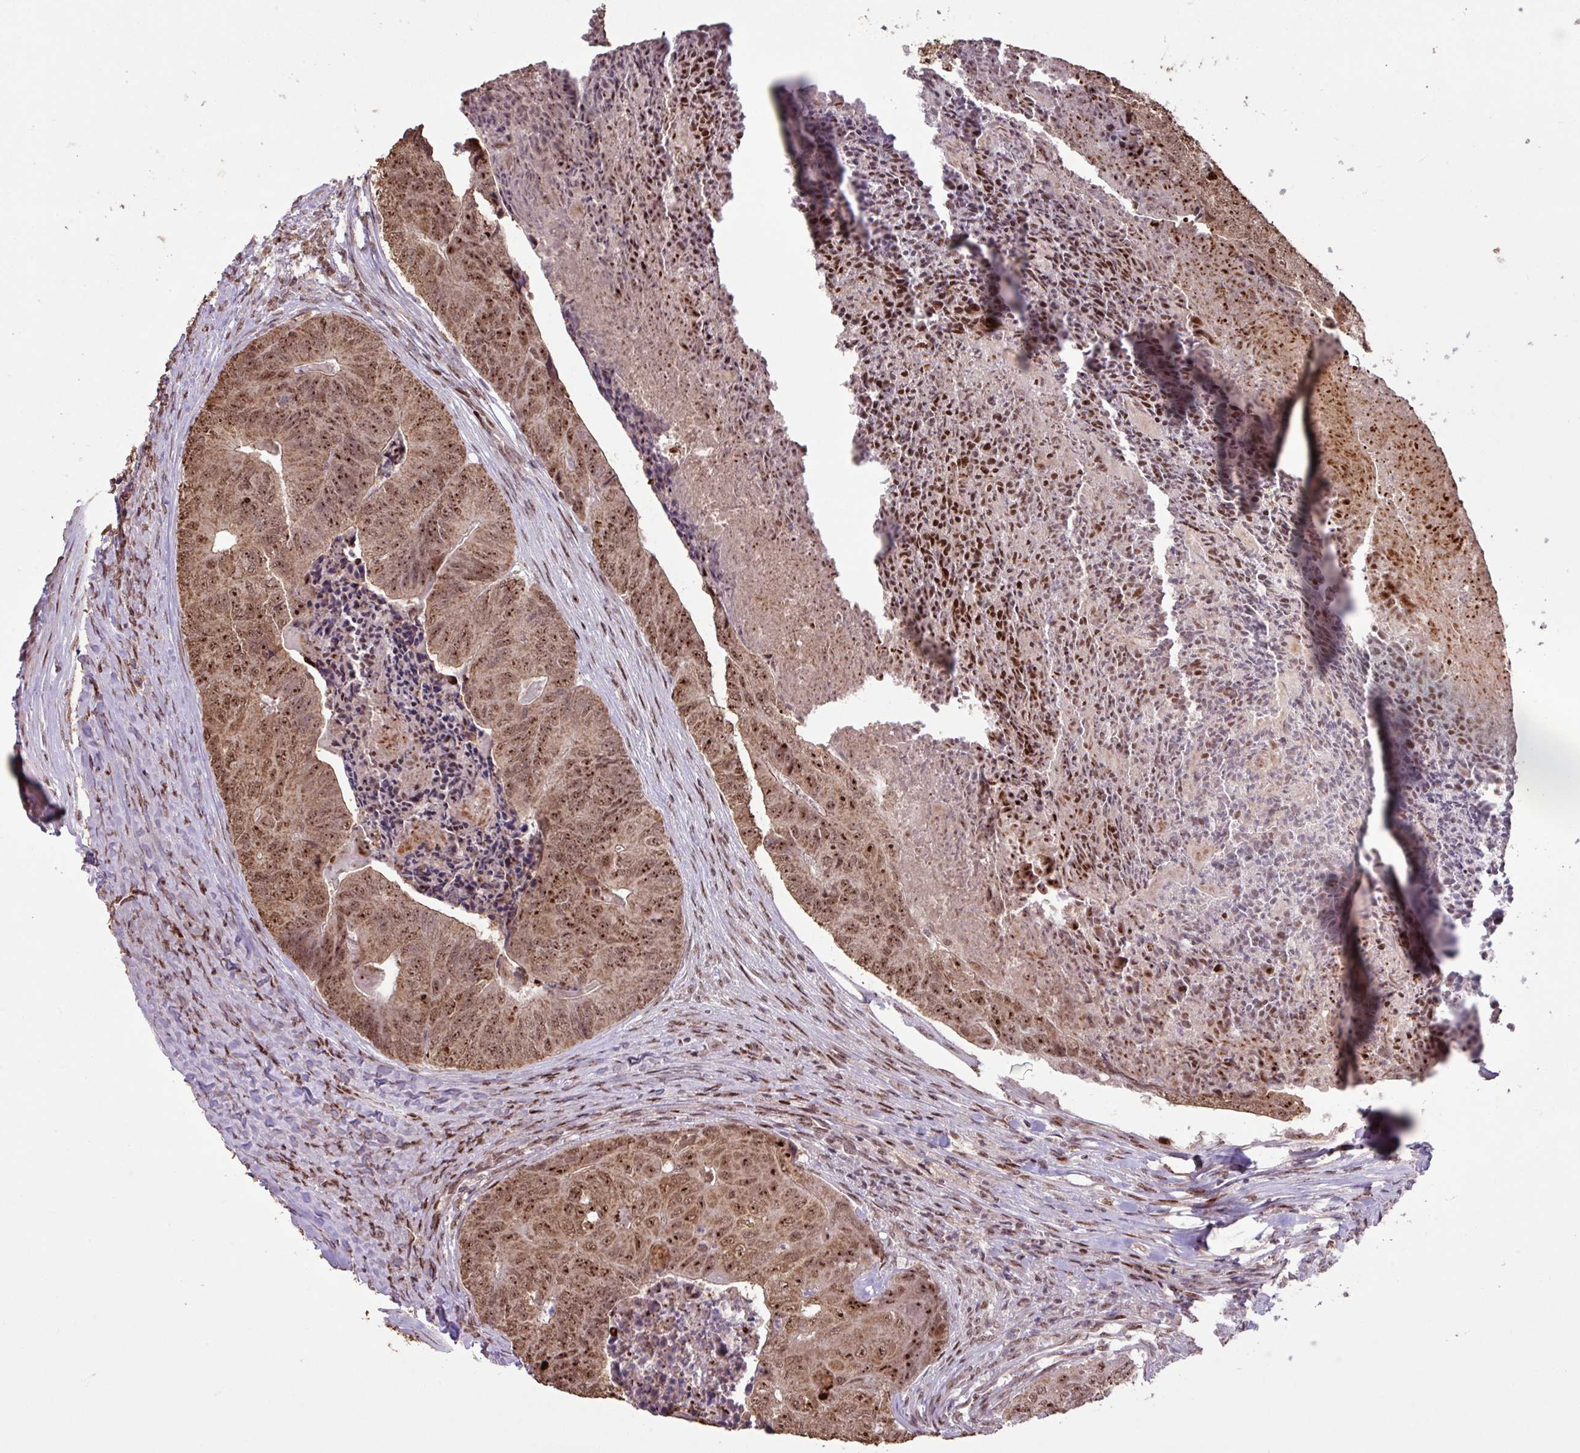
{"staining": {"intensity": "strong", "quantity": ">75%", "location": "nuclear"}, "tissue": "colorectal cancer", "cell_type": "Tumor cells", "image_type": "cancer", "snomed": [{"axis": "morphology", "description": "Adenocarcinoma, NOS"}, {"axis": "topography", "description": "Colon"}], "caption": "Protein expression analysis of colorectal cancer (adenocarcinoma) exhibits strong nuclear staining in approximately >75% of tumor cells.", "gene": "ZNF709", "patient": {"sex": "female", "age": 67}}